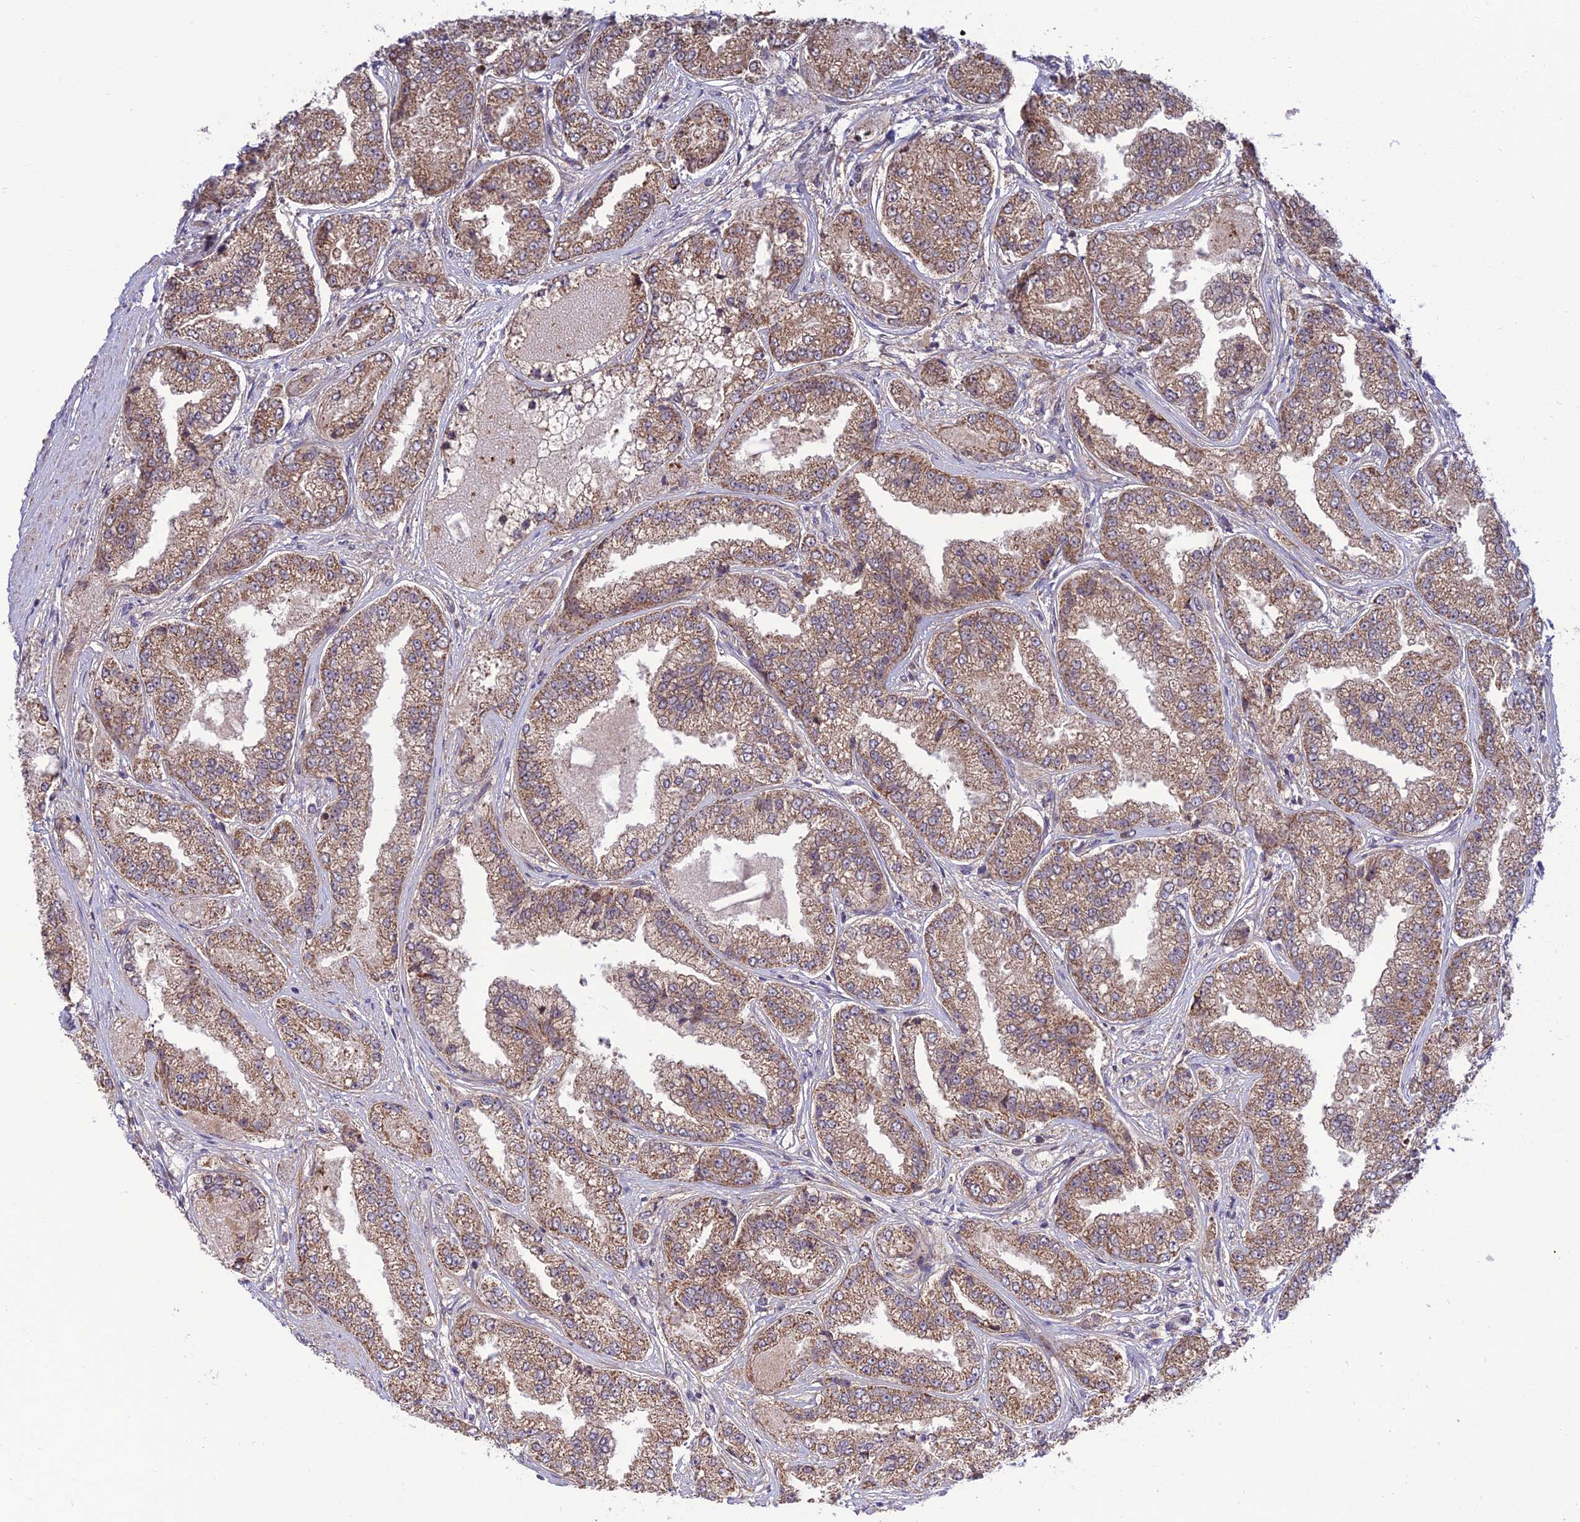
{"staining": {"intensity": "moderate", "quantity": ">75%", "location": "cytoplasmic/membranous"}, "tissue": "prostate cancer", "cell_type": "Tumor cells", "image_type": "cancer", "snomed": [{"axis": "morphology", "description": "Adenocarcinoma, High grade"}, {"axis": "topography", "description": "Prostate"}], "caption": "This is a micrograph of immunohistochemistry staining of prostate high-grade adenocarcinoma, which shows moderate expression in the cytoplasmic/membranous of tumor cells.", "gene": "PLEKHG2", "patient": {"sex": "male", "age": 71}}